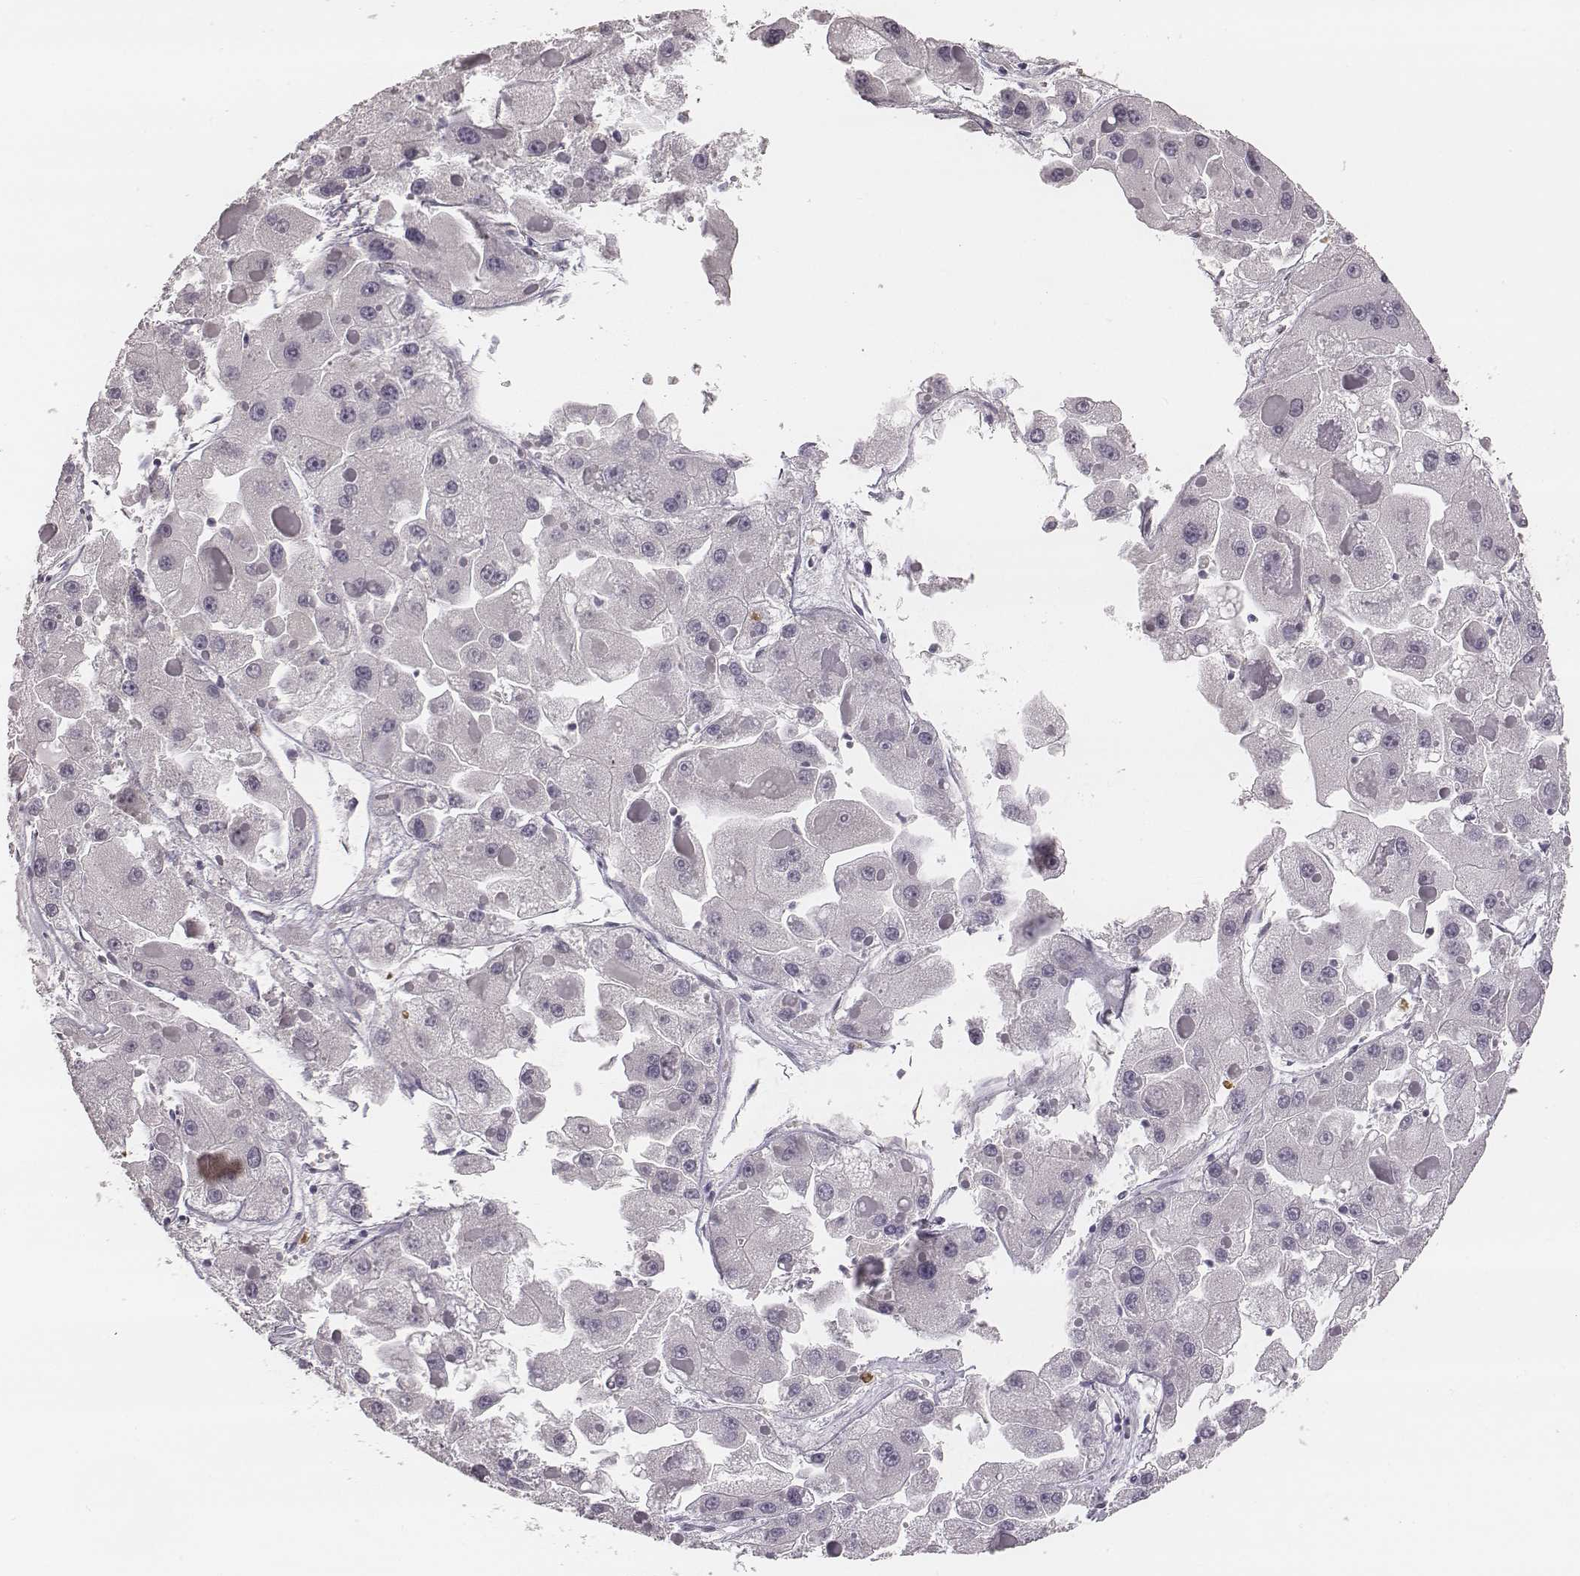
{"staining": {"intensity": "negative", "quantity": "none", "location": "none"}, "tissue": "liver cancer", "cell_type": "Tumor cells", "image_type": "cancer", "snomed": [{"axis": "morphology", "description": "Carcinoma, Hepatocellular, NOS"}, {"axis": "topography", "description": "Liver"}], "caption": "An immunohistochemistry (IHC) photomicrograph of hepatocellular carcinoma (liver) is shown. There is no staining in tumor cells of hepatocellular carcinoma (liver).", "gene": "KCNJ12", "patient": {"sex": "female", "age": 73}}